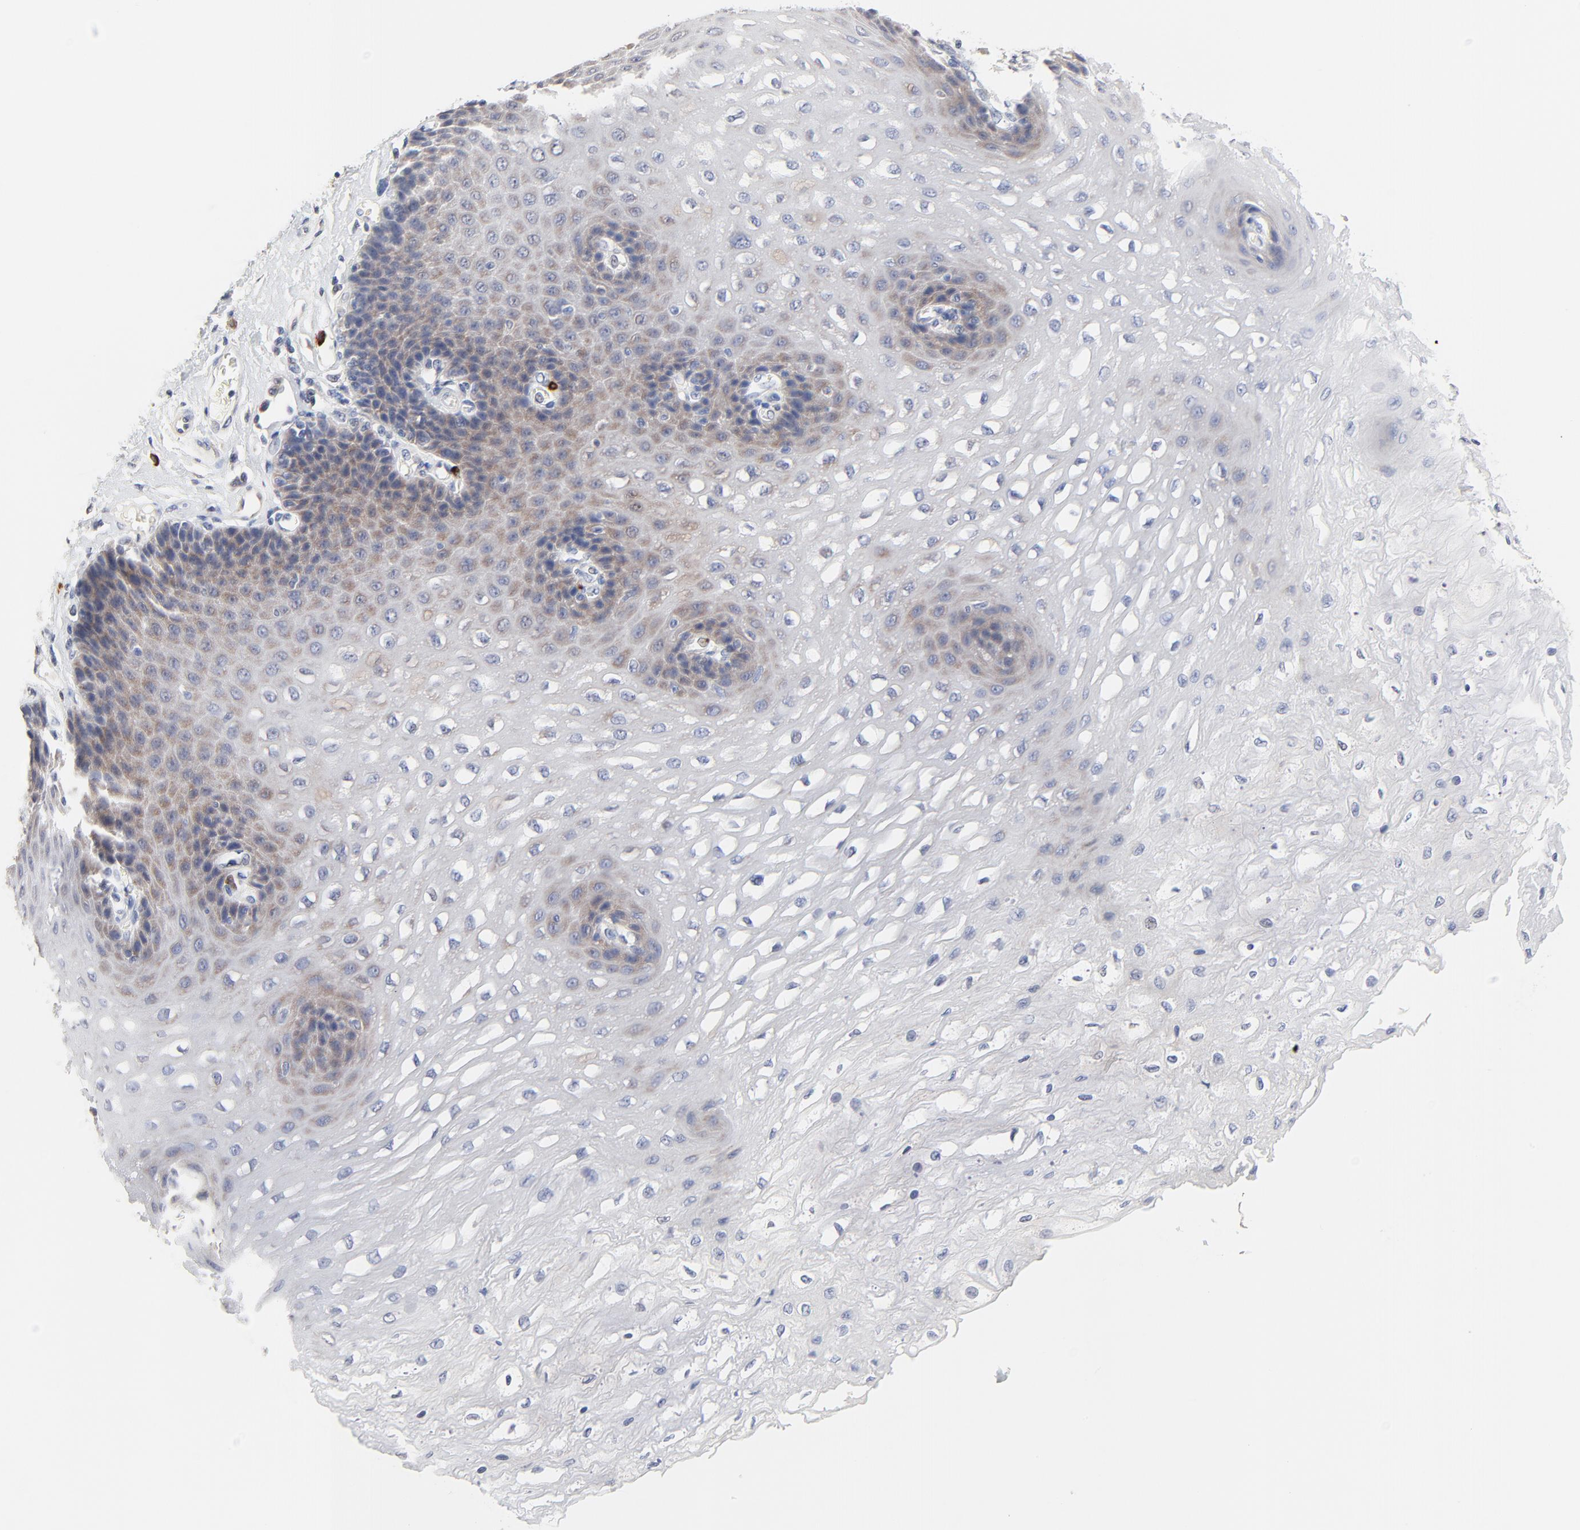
{"staining": {"intensity": "weak", "quantity": "25%-75%", "location": "cytoplasmic/membranous"}, "tissue": "esophagus", "cell_type": "Squamous epithelial cells", "image_type": "normal", "snomed": [{"axis": "morphology", "description": "Normal tissue, NOS"}, {"axis": "topography", "description": "Esophagus"}], "caption": "Protein analysis of benign esophagus exhibits weak cytoplasmic/membranous staining in approximately 25%-75% of squamous epithelial cells.", "gene": "FBXL5", "patient": {"sex": "female", "age": 72}}